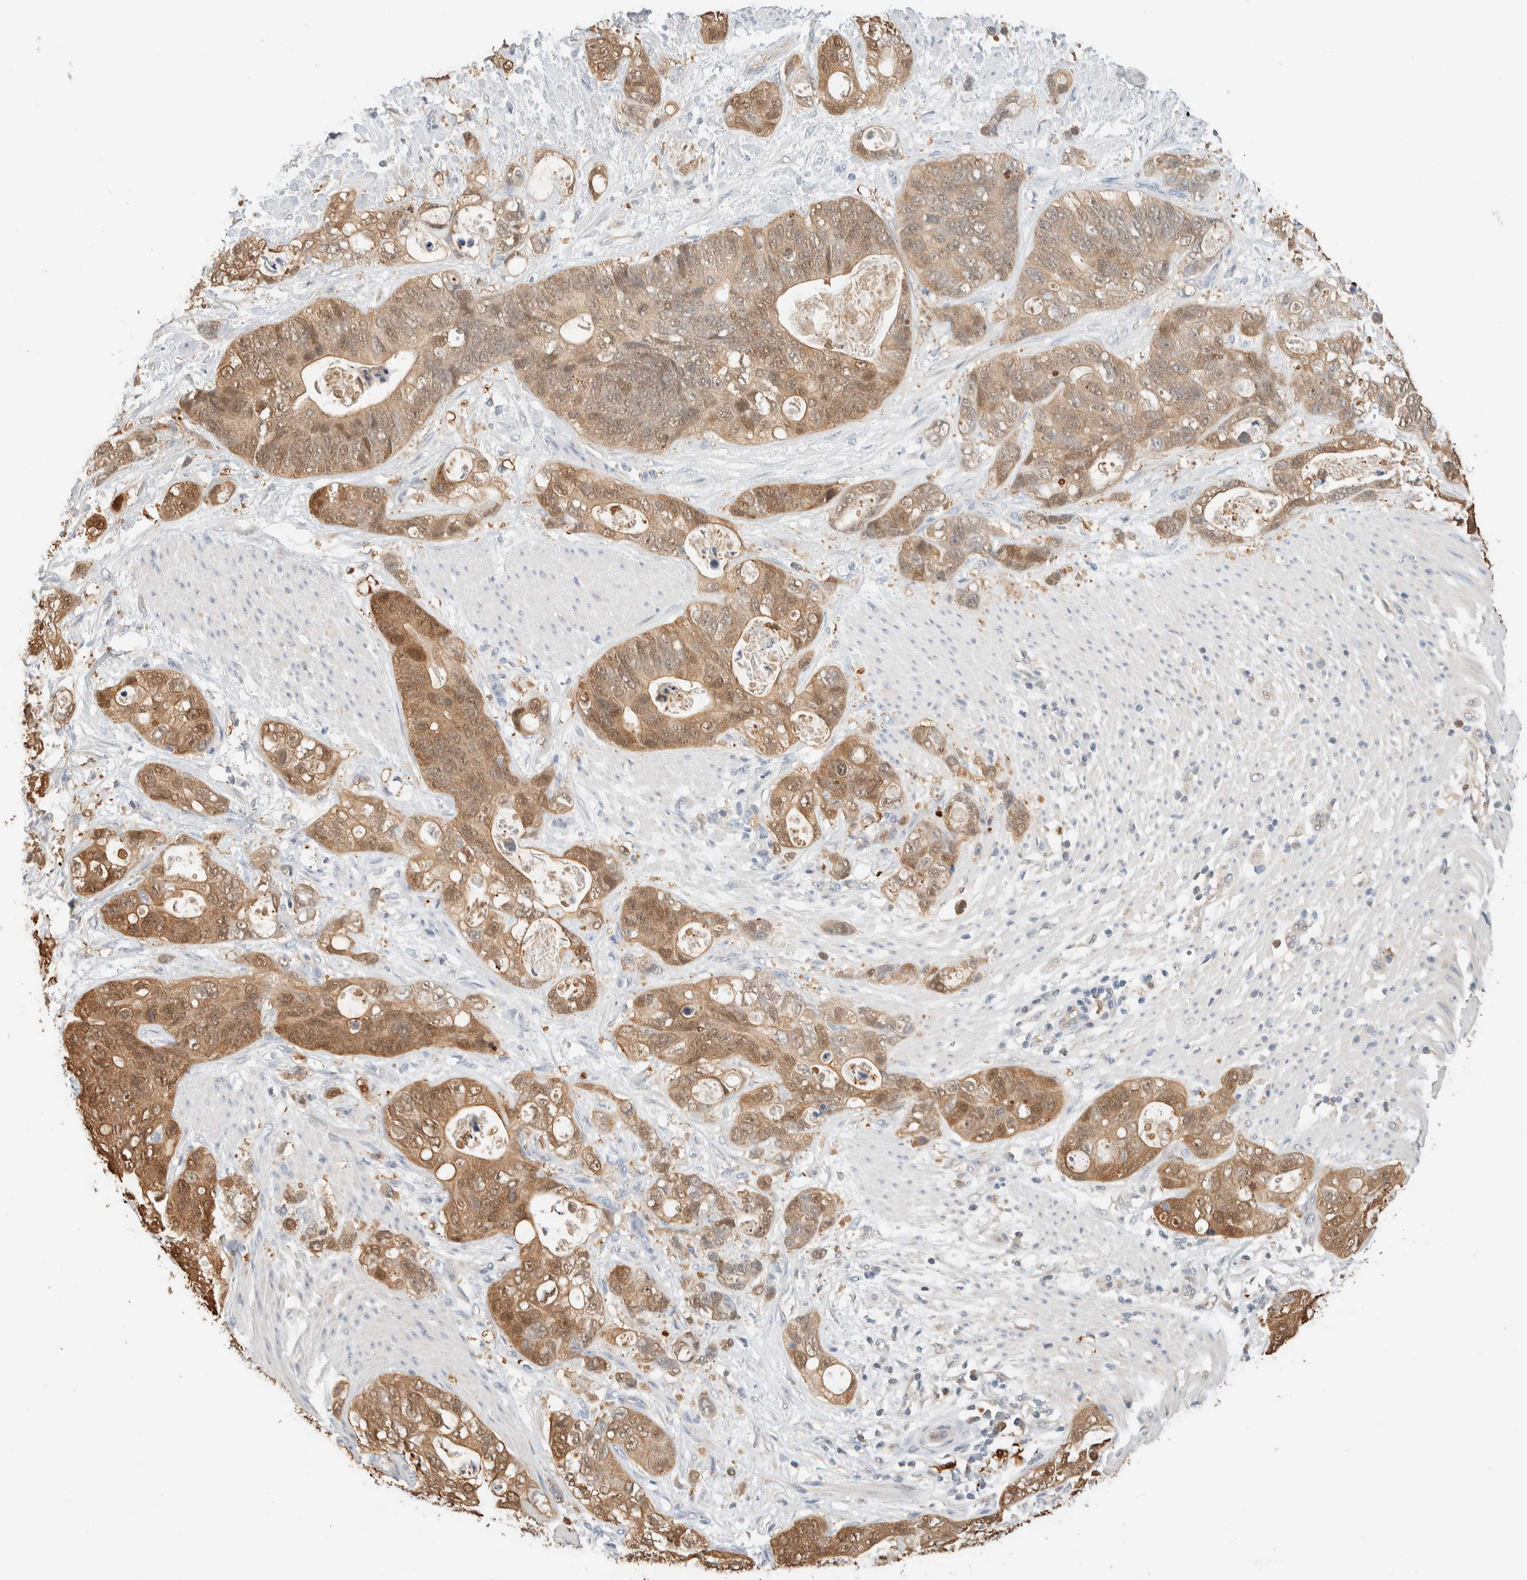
{"staining": {"intensity": "moderate", "quantity": ">75%", "location": "cytoplasmic/membranous,nuclear"}, "tissue": "stomach cancer", "cell_type": "Tumor cells", "image_type": "cancer", "snomed": [{"axis": "morphology", "description": "Normal tissue, NOS"}, {"axis": "morphology", "description": "Adenocarcinoma, NOS"}, {"axis": "topography", "description": "Stomach"}], "caption": "Stomach cancer stained for a protein (brown) displays moderate cytoplasmic/membranous and nuclear positive staining in about >75% of tumor cells.", "gene": "SETD4", "patient": {"sex": "female", "age": 89}}